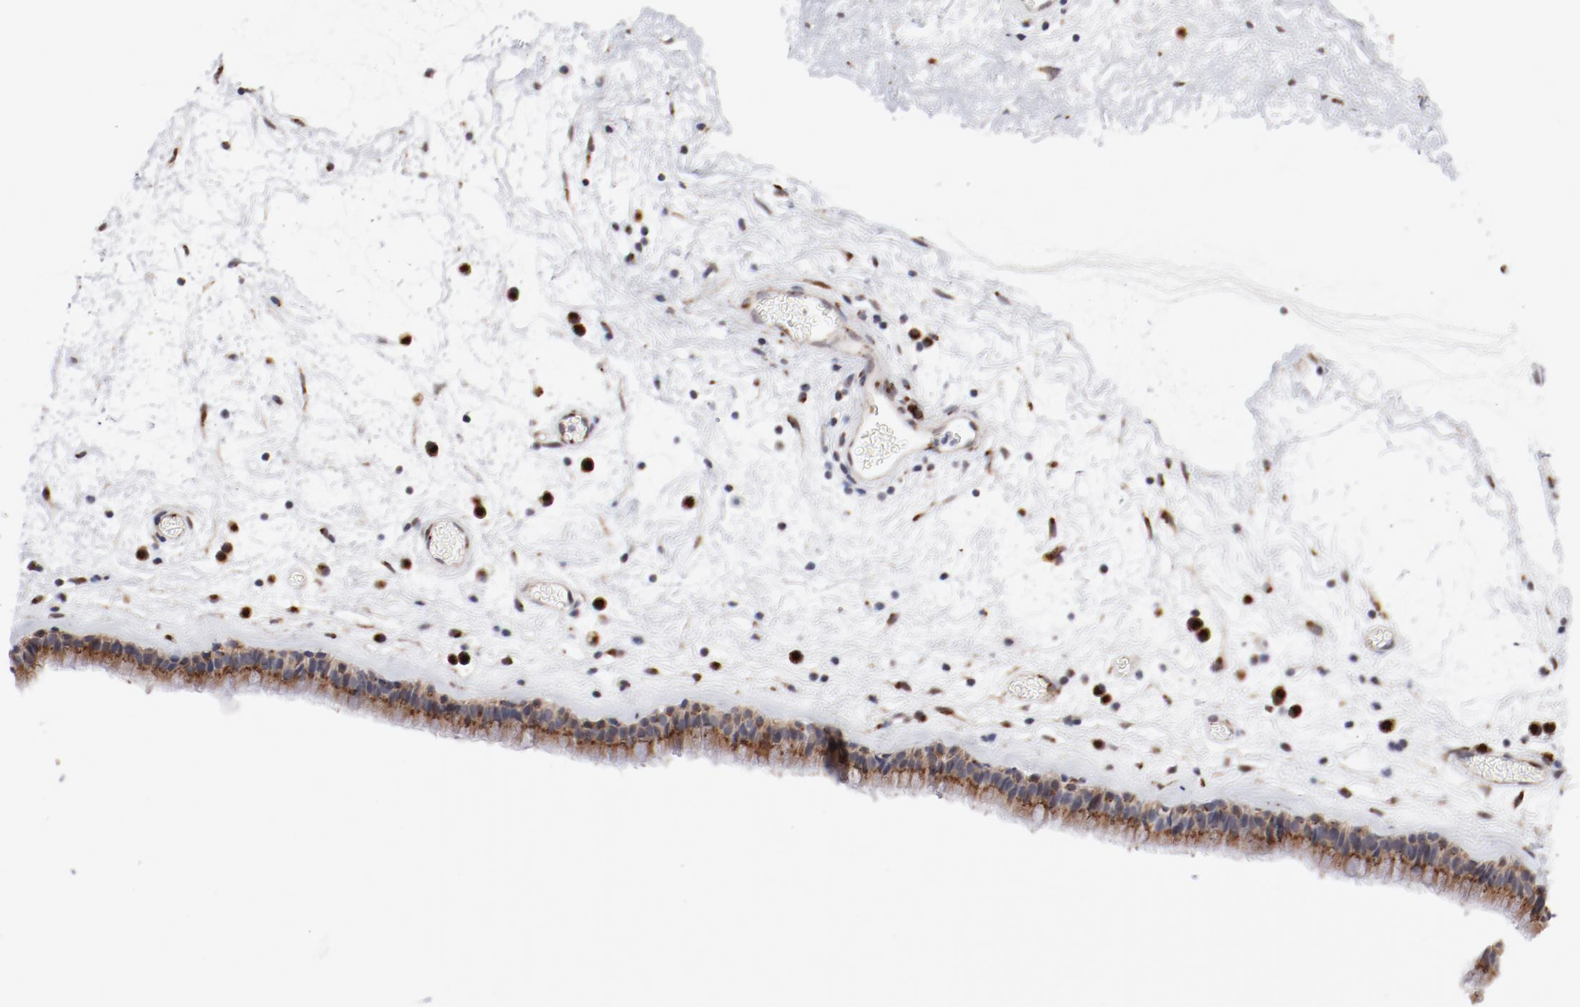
{"staining": {"intensity": "moderate", "quantity": ">75%", "location": "cytoplasmic/membranous"}, "tissue": "nasopharynx", "cell_type": "Respiratory epithelial cells", "image_type": "normal", "snomed": [{"axis": "morphology", "description": "Normal tissue, NOS"}, {"axis": "morphology", "description": "Inflammation, NOS"}, {"axis": "topography", "description": "Nasopharynx"}], "caption": "Protein staining of unremarkable nasopharynx displays moderate cytoplasmic/membranous positivity in approximately >75% of respiratory epithelial cells.", "gene": "RPL12", "patient": {"sex": "male", "age": 48}}